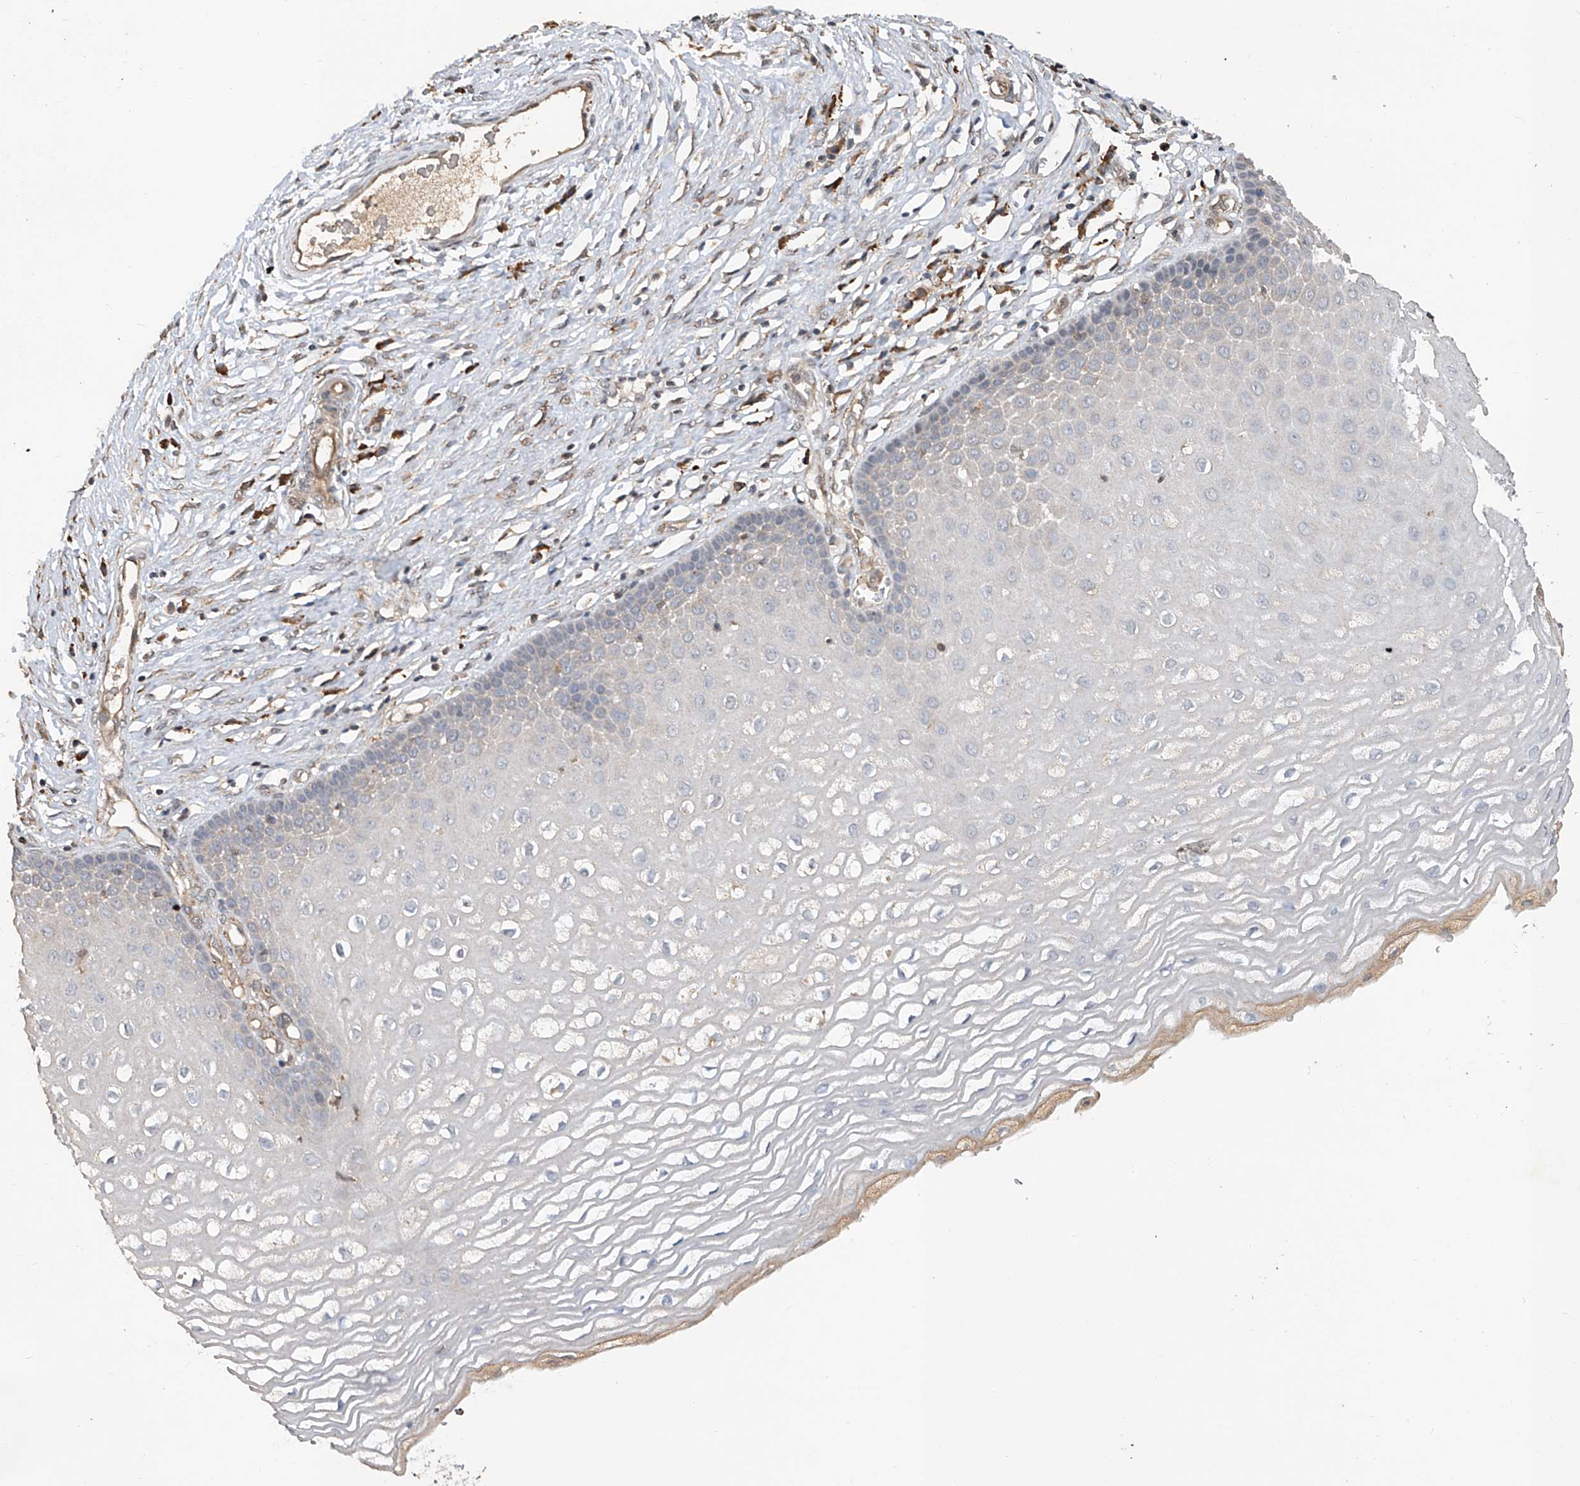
{"staining": {"intensity": "moderate", "quantity": "25%-75%", "location": "cytoplasmic/membranous"}, "tissue": "cervix", "cell_type": "Glandular cells", "image_type": "normal", "snomed": [{"axis": "morphology", "description": "Normal tissue, NOS"}, {"axis": "topography", "description": "Cervix"}], "caption": "This micrograph exhibits normal cervix stained with immunohistochemistry (IHC) to label a protein in brown. The cytoplasmic/membranous of glandular cells show moderate positivity for the protein. Nuclei are counter-stained blue.", "gene": "RILPL2", "patient": {"sex": "female", "age": 55}}